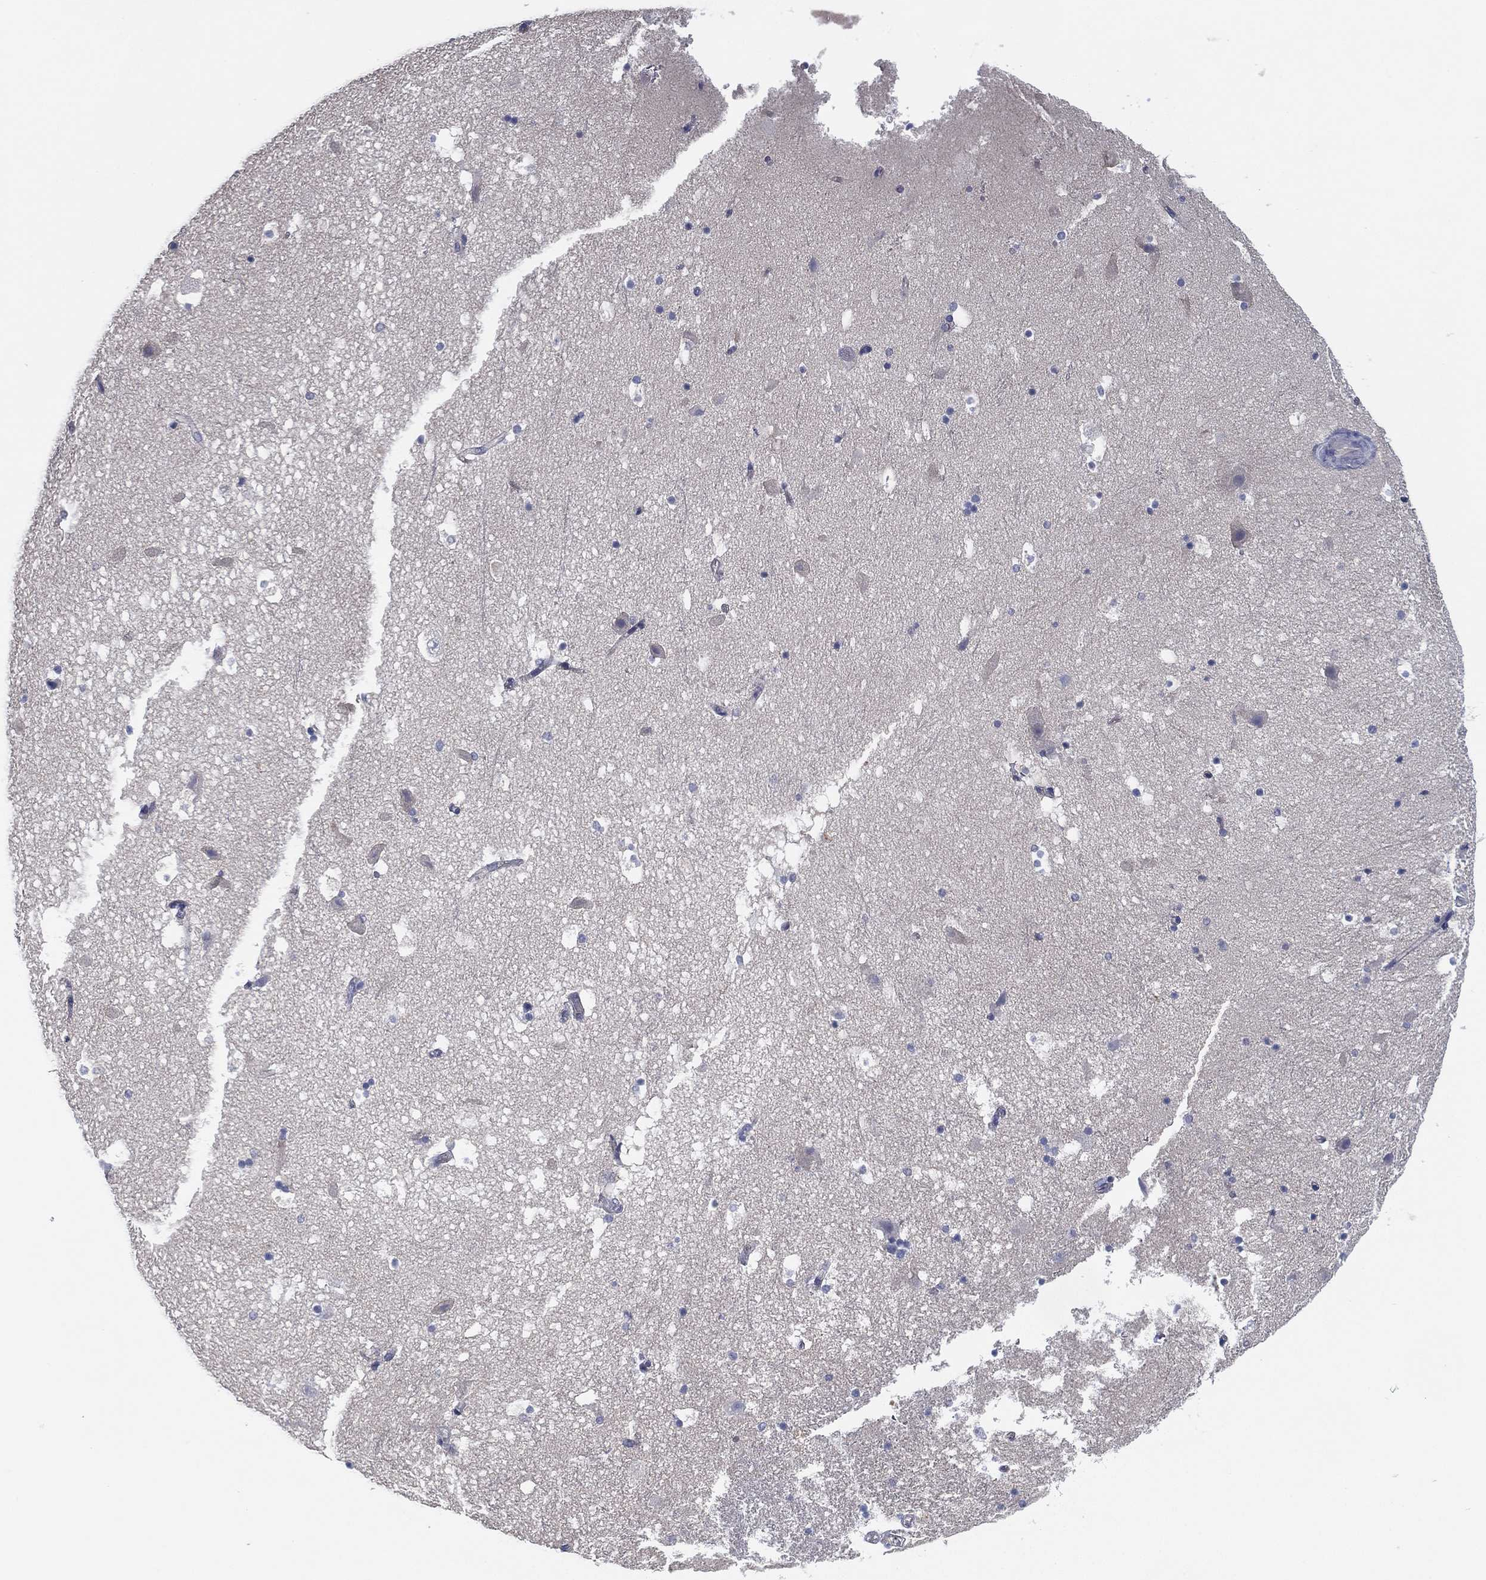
{"staining": {"intensity": "negative", "quantity": "none", "location": "none"}, "tissue": "hippocampus", "cell_type": "Glial cells", "image_type": "normal", "snomed": [{"axis": "morphology", "description": "Normal tissue, NOS"}, {"axis": "topography", "description": "Hippocampus"}], "caption": "Glial cells show no significant protein positivity in benign hippocampus. Brightfield microscopy of immunohistochemistry stained with DAB (brown) and hematoxylin (blue), captured at high magnification.", "gene": "CCDC70", "patient": {"sex": "male", "age": 51}}